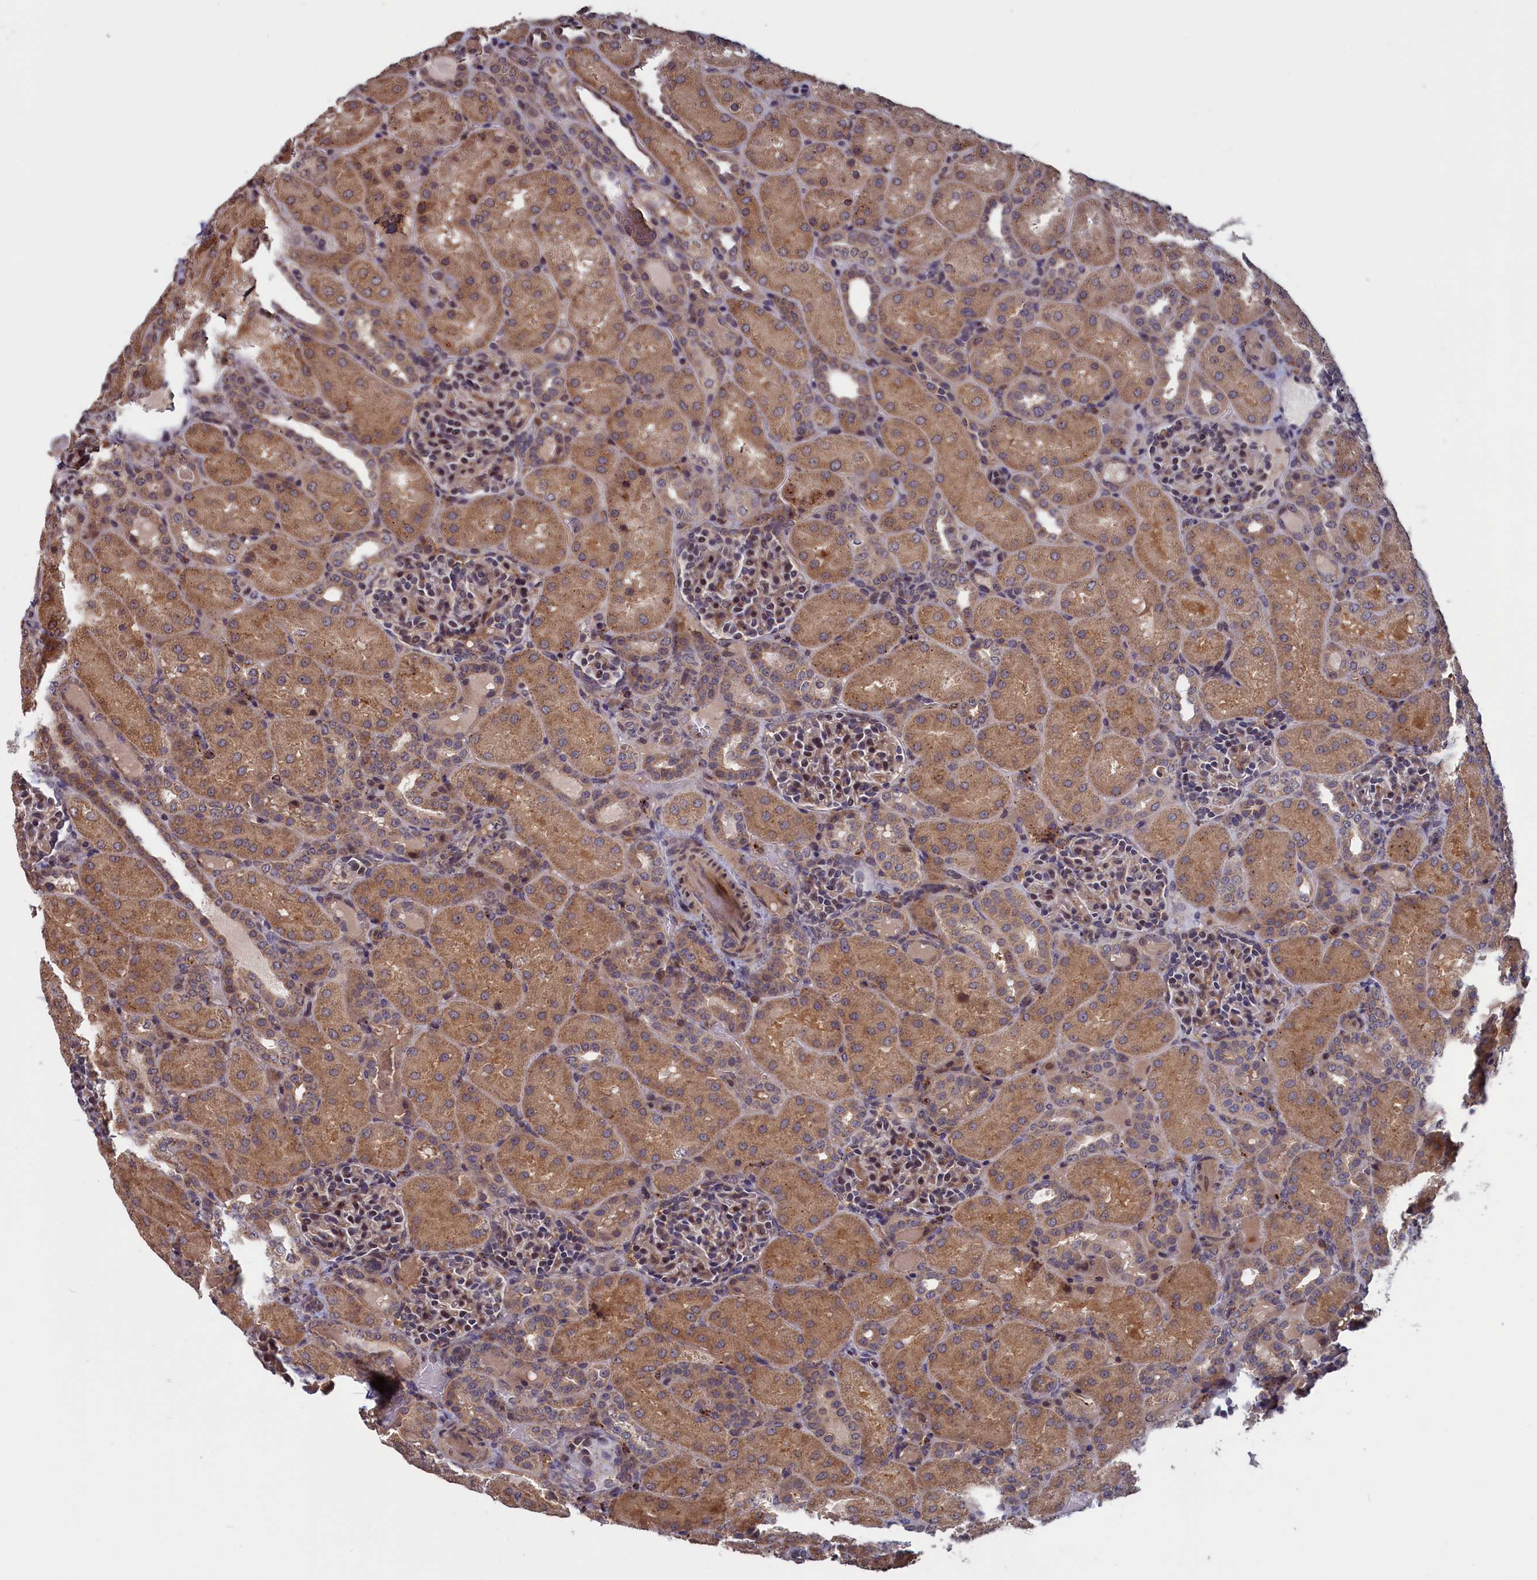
{"staining": {"intensity": "moderate", "quantity": "25%-75%", "location": "cytoplasmic/membranous,nuclear"}, "tissue": "kidney", "cell_type": "Cells in glomeruli", "image_type": "normal", "snomed": [{"axis": "morphology", "description": "Normal tissue, NOS"}, {"axis": "topography", "description": "Kidney"}], "caption": "The histopathology image reveals a brown stain indicating the presence of a protein in the cytoplasmic/membranous,nuclear of cells in glomeruli in kidney.", "gene": "CACTIN", "patient": {"sex": "male", "age": 1}}